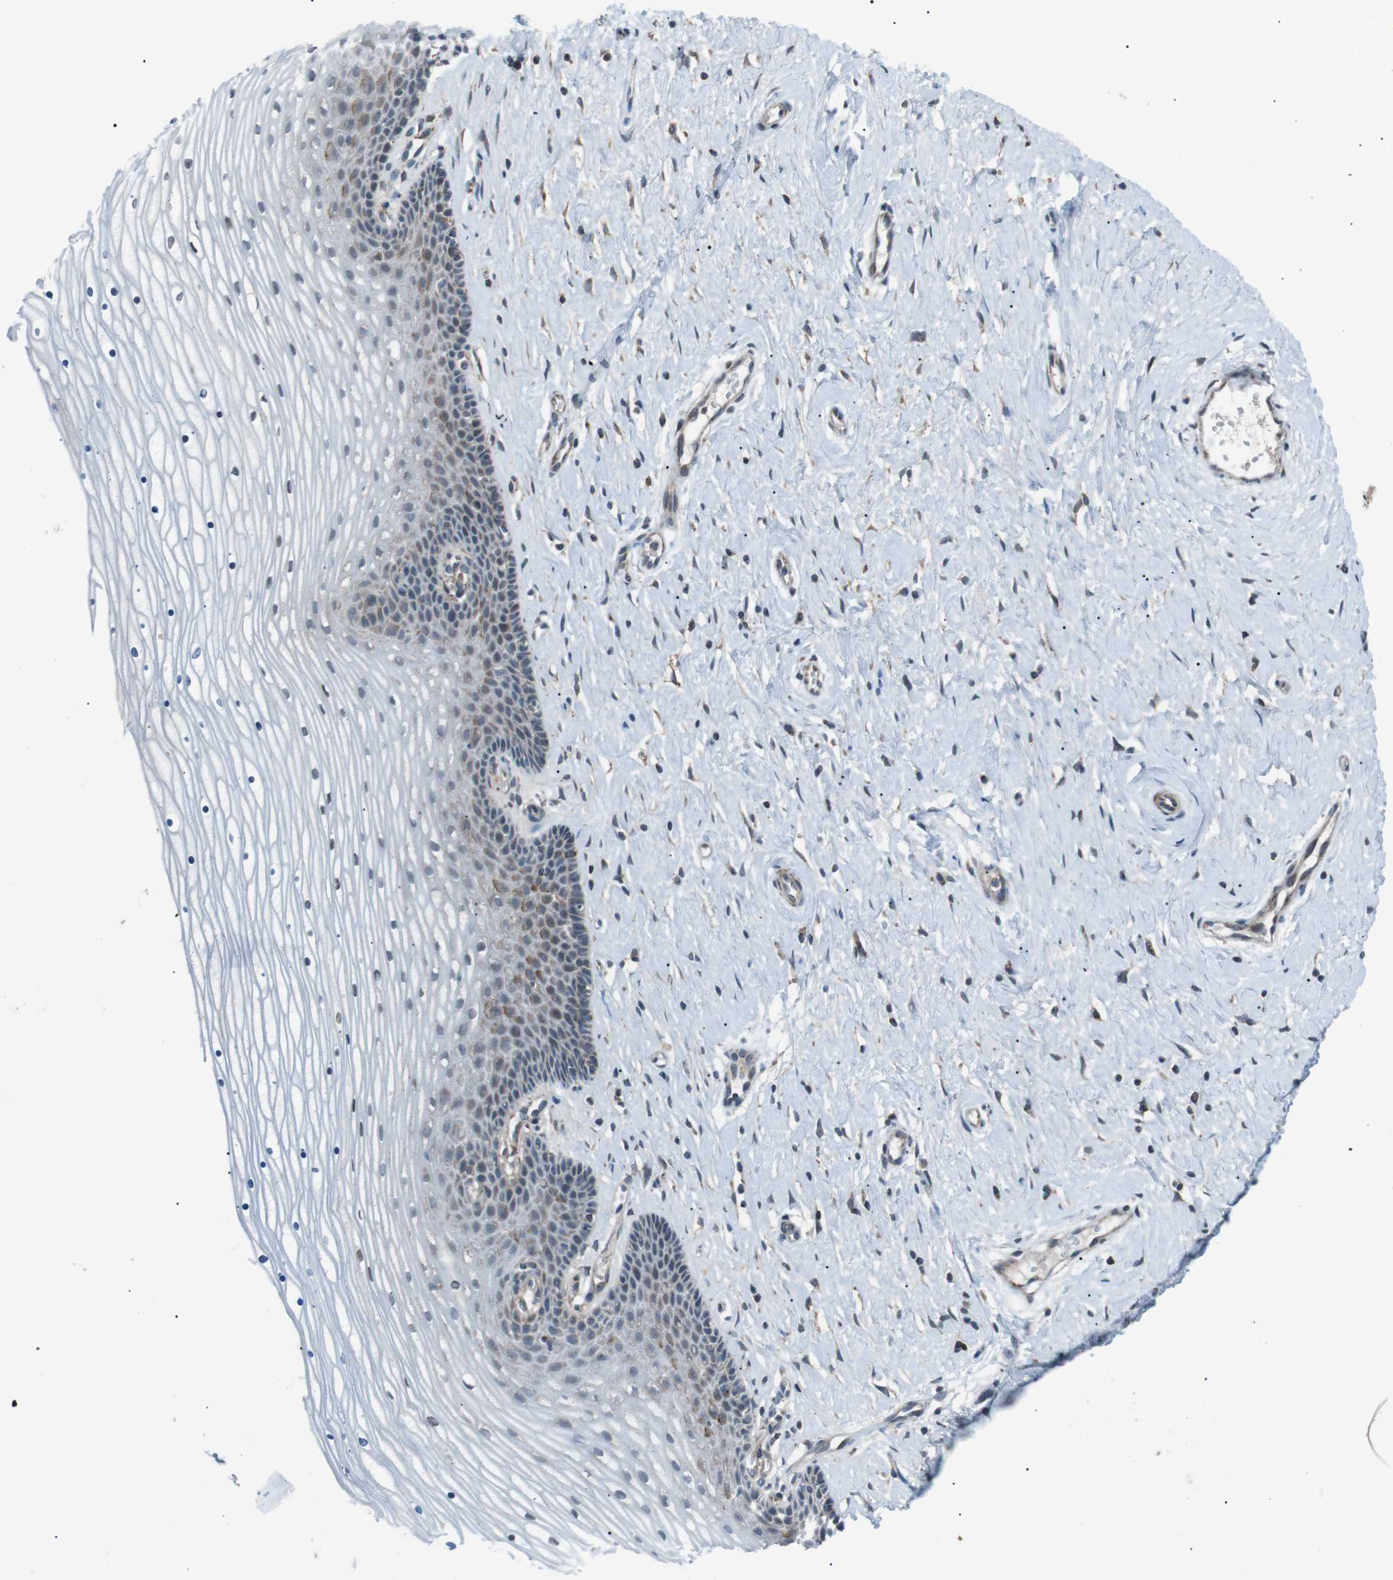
{"staining": {"intensity": "moderate", "quantity": ">75%", "location": "cytoplasmic/membranous"}, "tissue": "cervix", "cell_type": "Glandular cells", "image_type": "normal", "snomed": [{"axis": "morphology", "description": "Normal tissue, NOS"}, {"axis": "topography", "description": "Cervix"}], "caption": "Cervix stained with immunohistochemistry (IHC) reveals moderate cytoplasmic/membranous expression in approximately >75% of glandular cells. (Brightfield microscopy of DAB IHC at high magnification).", "gene": "ARID5B", "patient": {"sex": "female", "age": 39}}